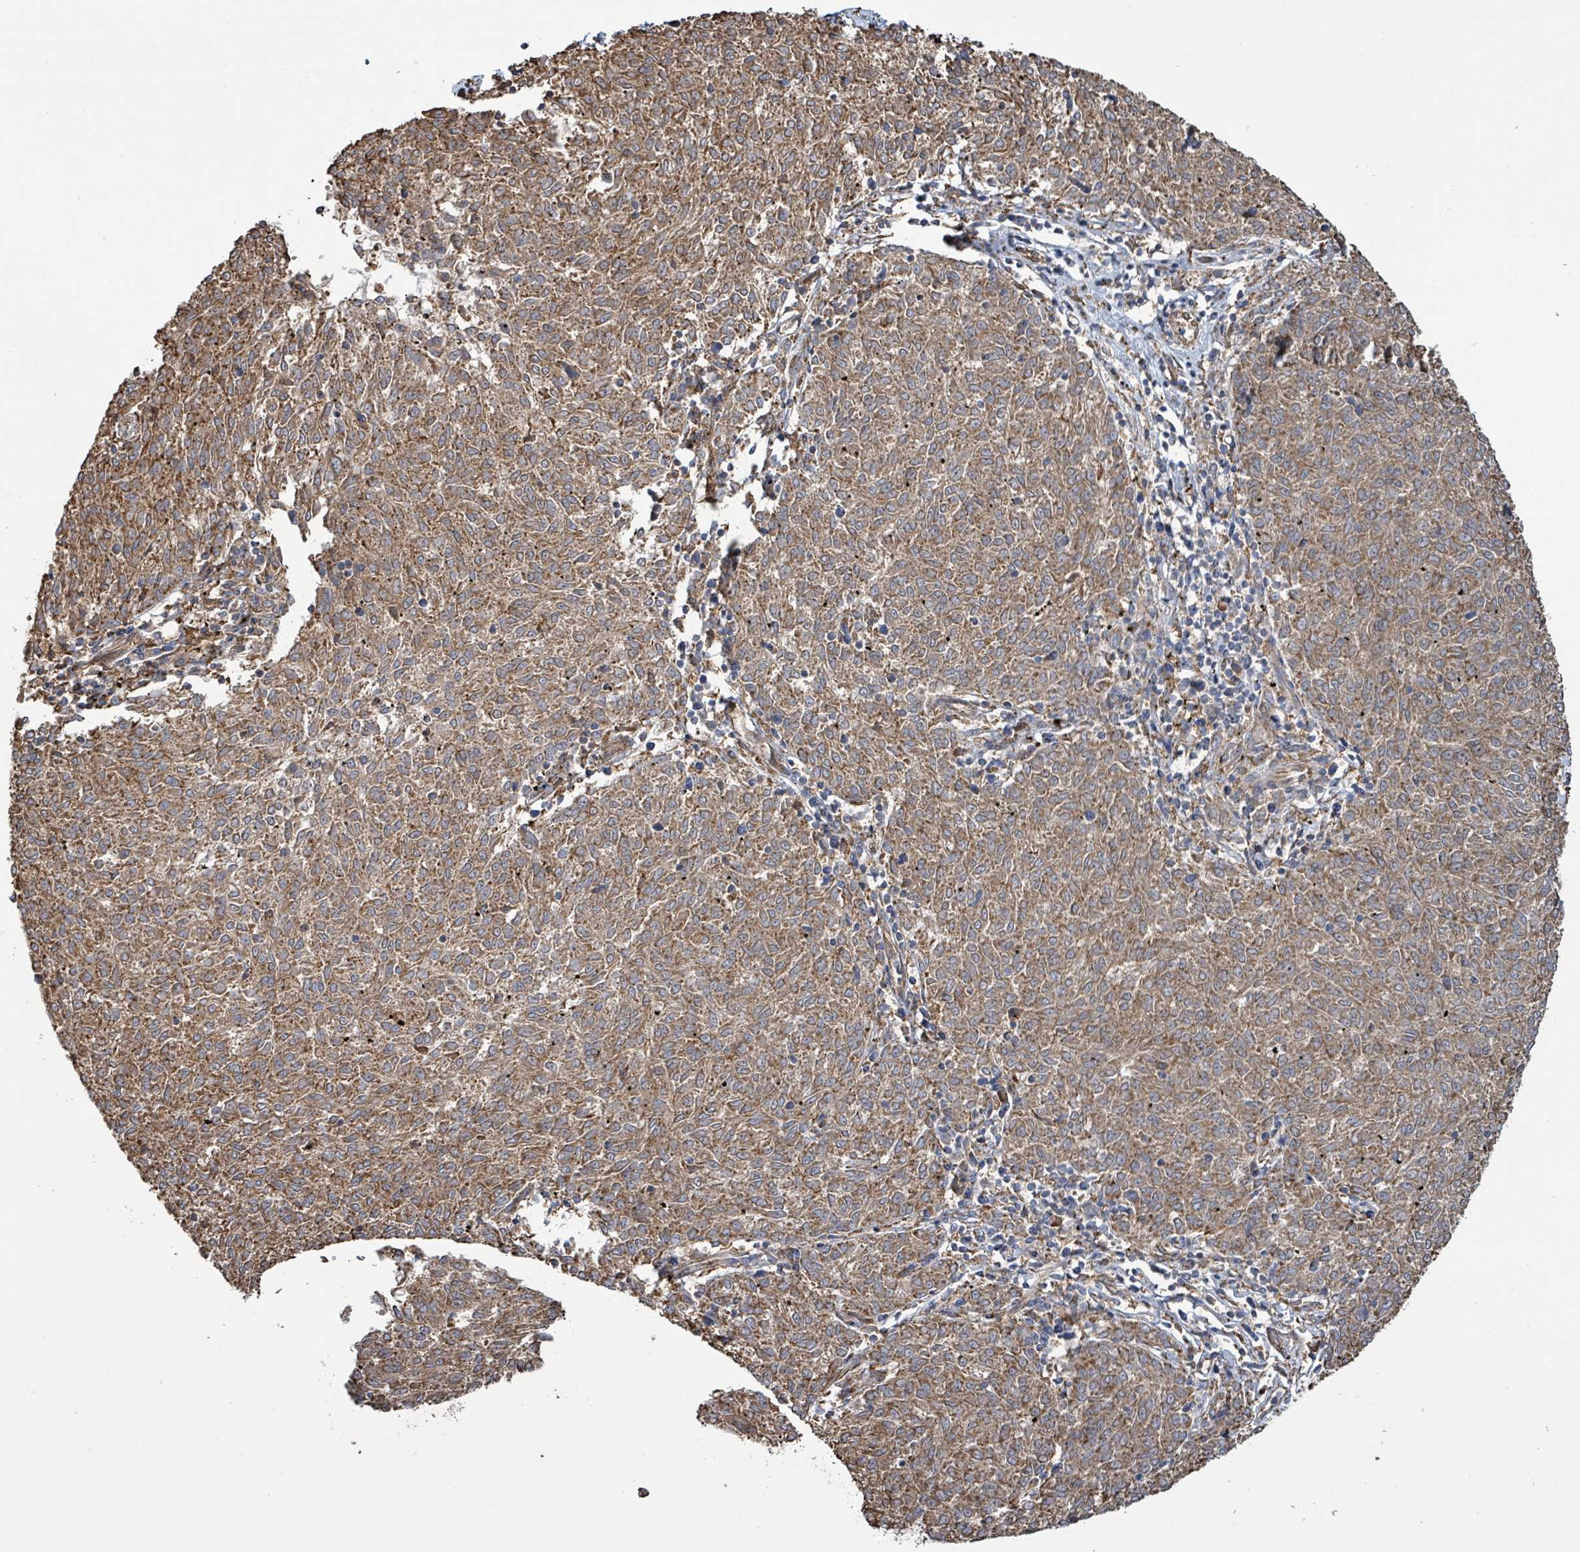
{"staining": {"intensity": "moderate", "quantity": ">75%", "location": "cytoplasmic/membranous"}, "tissue": "melanoma", "cell_type": "Tumor cells", "image_type": "cancer", "snomed": [{"axis": "morphology", "description": "Malignant melanoma, NOS"}, {"axis": "topography", "description": "Skin"}], "caption": "A histopathology image showing moderate cytoplasmic/membranous positivity in approximately >75% of tumor cells in malignant melanoma, as visualized by brown immunohistochemical staining.", "gene": "ARPIN", "patient": {"sex": "female", "age": 72}}